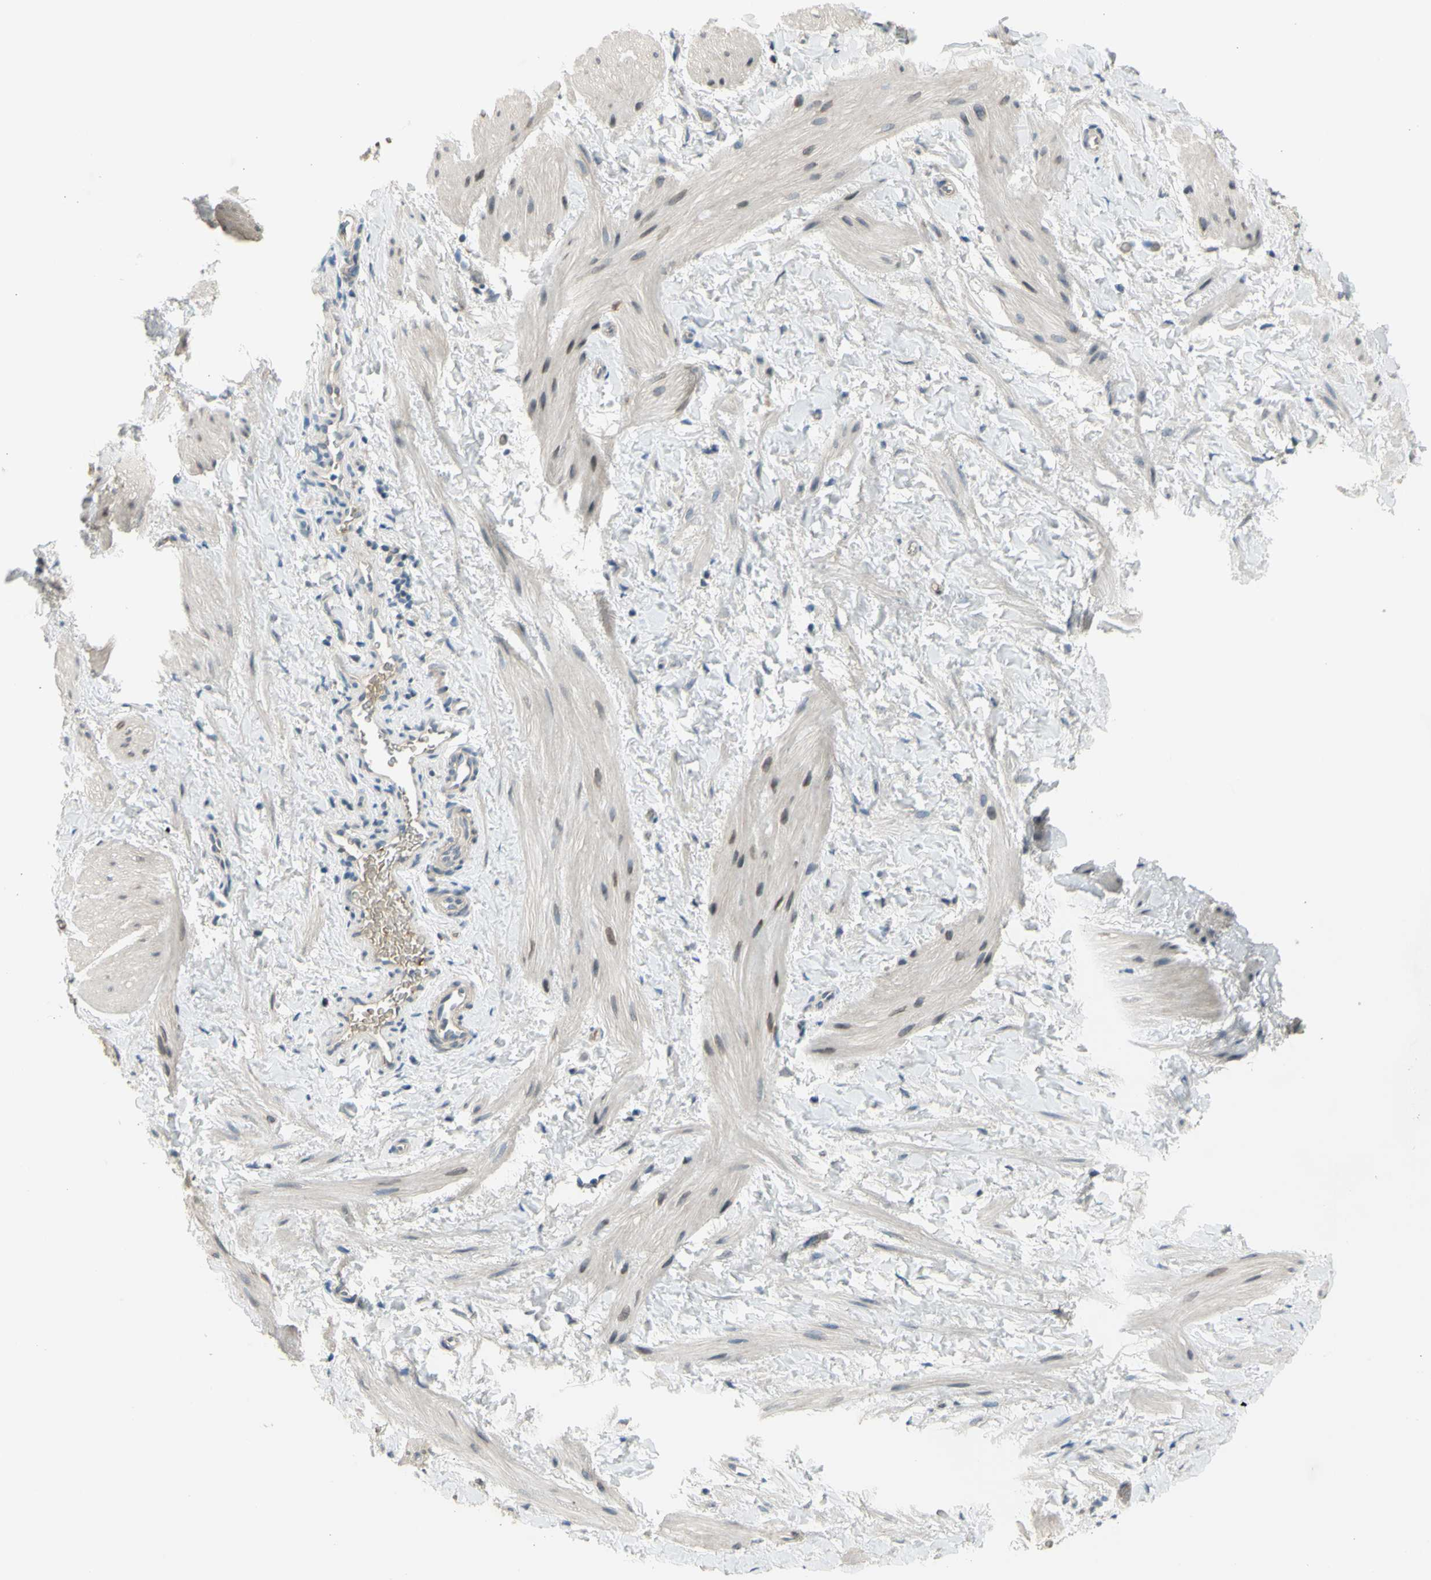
{"staining": {"intensity": "weak", "quantity": "<25%", "location": "cytoplasmic/membranous,nuclear"}, "tissue": "smooth muscle", "cell_type": "Smooth muscle cells", "image_type": "normal", "snomed": [{"axis": "morphology", "description": "Normal tissue, NOS"}, {"axis": "topography", "description": "Smooth muscle"}], "caption": "The histopathology image exhibits no staining of smooth muscle cells in normal smooth muscle.", "gene": "ZNF184", "patient": {"sex": "male", "age": 16}}